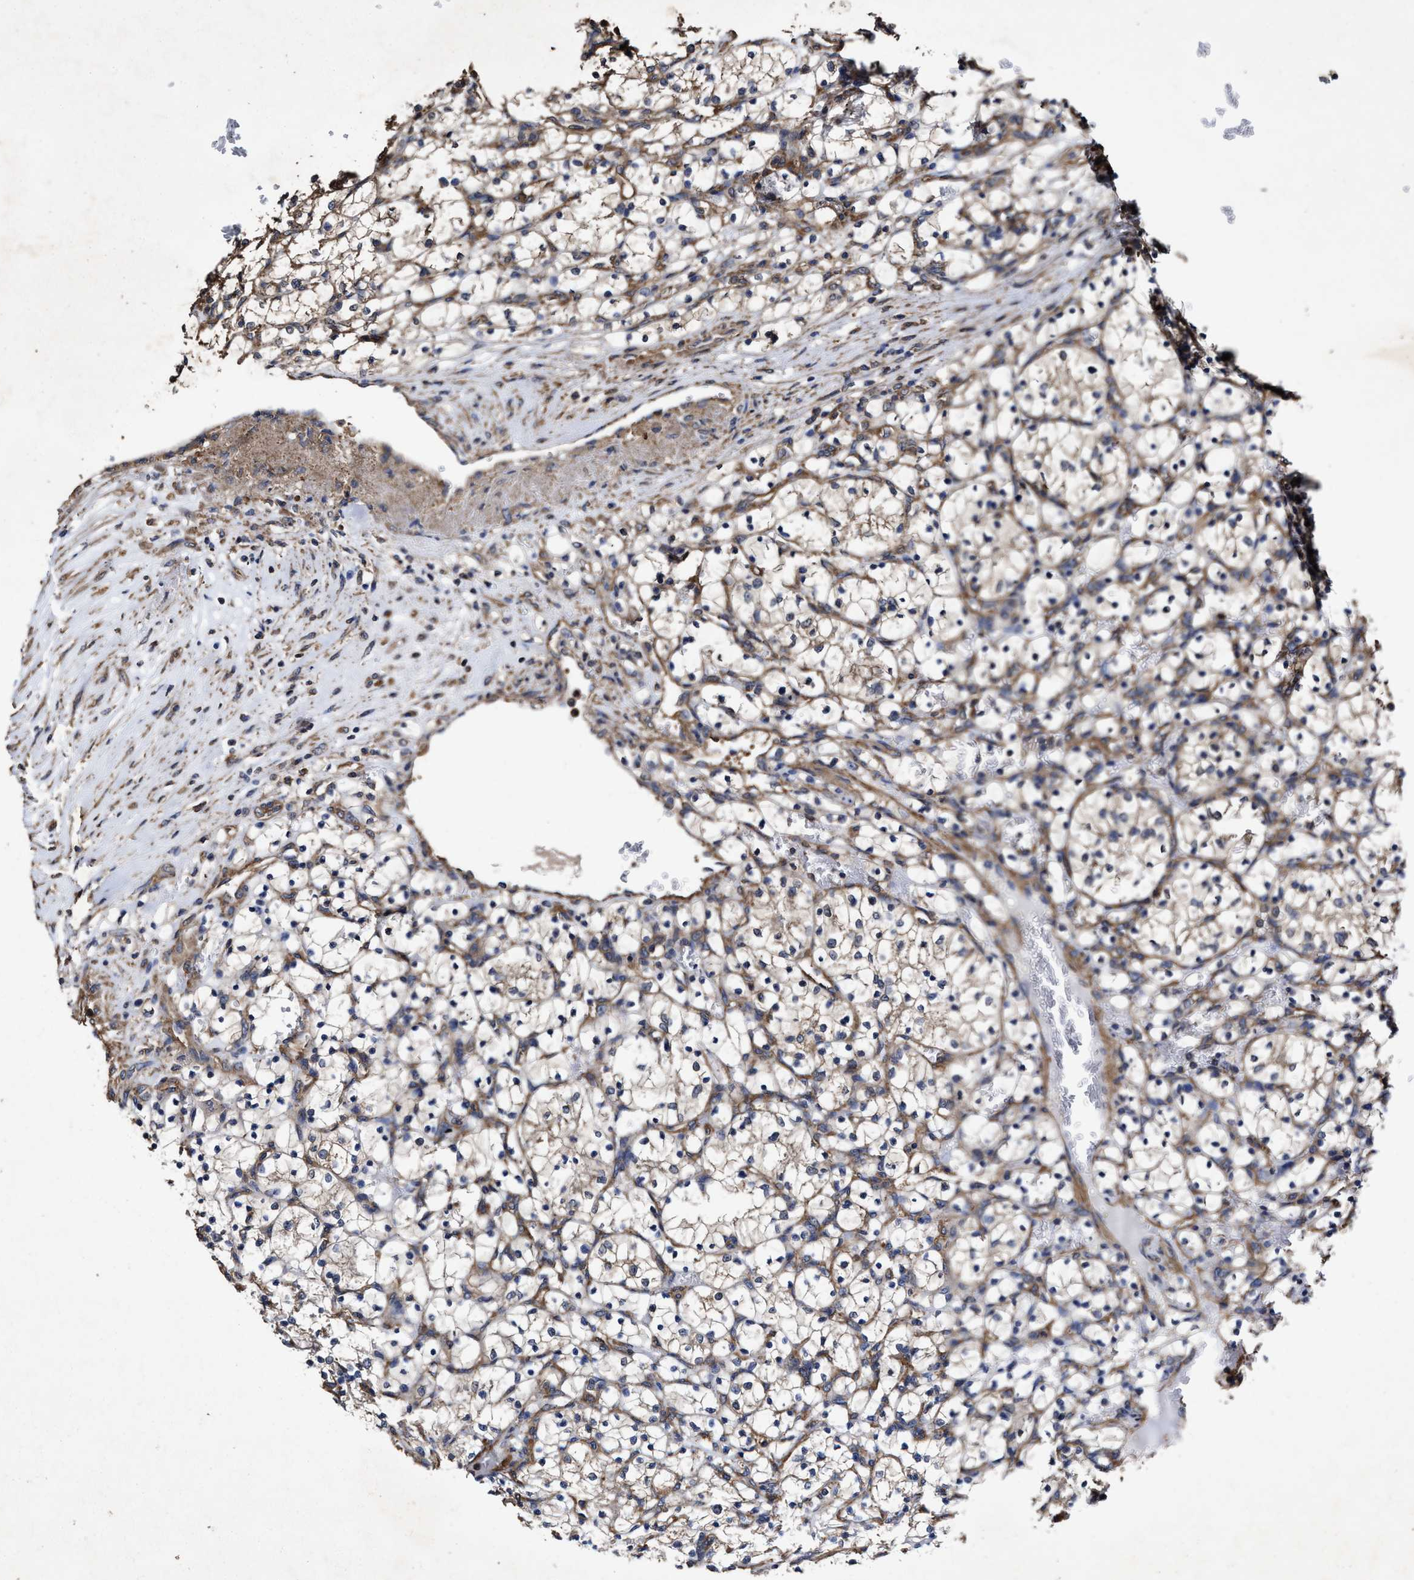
{"staining": {"intensity": "moderate", "quantity": ">75%", "location": "cytoplasmic/membranous"}, "tissue": "renal cancer", "cell_type": "Tumor cells", "image_type": "cancer", "snomed": [{"axis": "morphology", "description": "Adenocarcinoma, NOS"}, {"axis": "topography", "description": "Kidney"}], "caption": "Protein staining by immunohistochemistry displays moderate cytoplasmic/membranous staining in about >75% of tumor cells in adenocarcinoma (renal). (DAB IHC, brown staining for protein, blue staining for nuclei).", "gene": "SFXN4", "patient": {"sex": "female", "age": 69}}